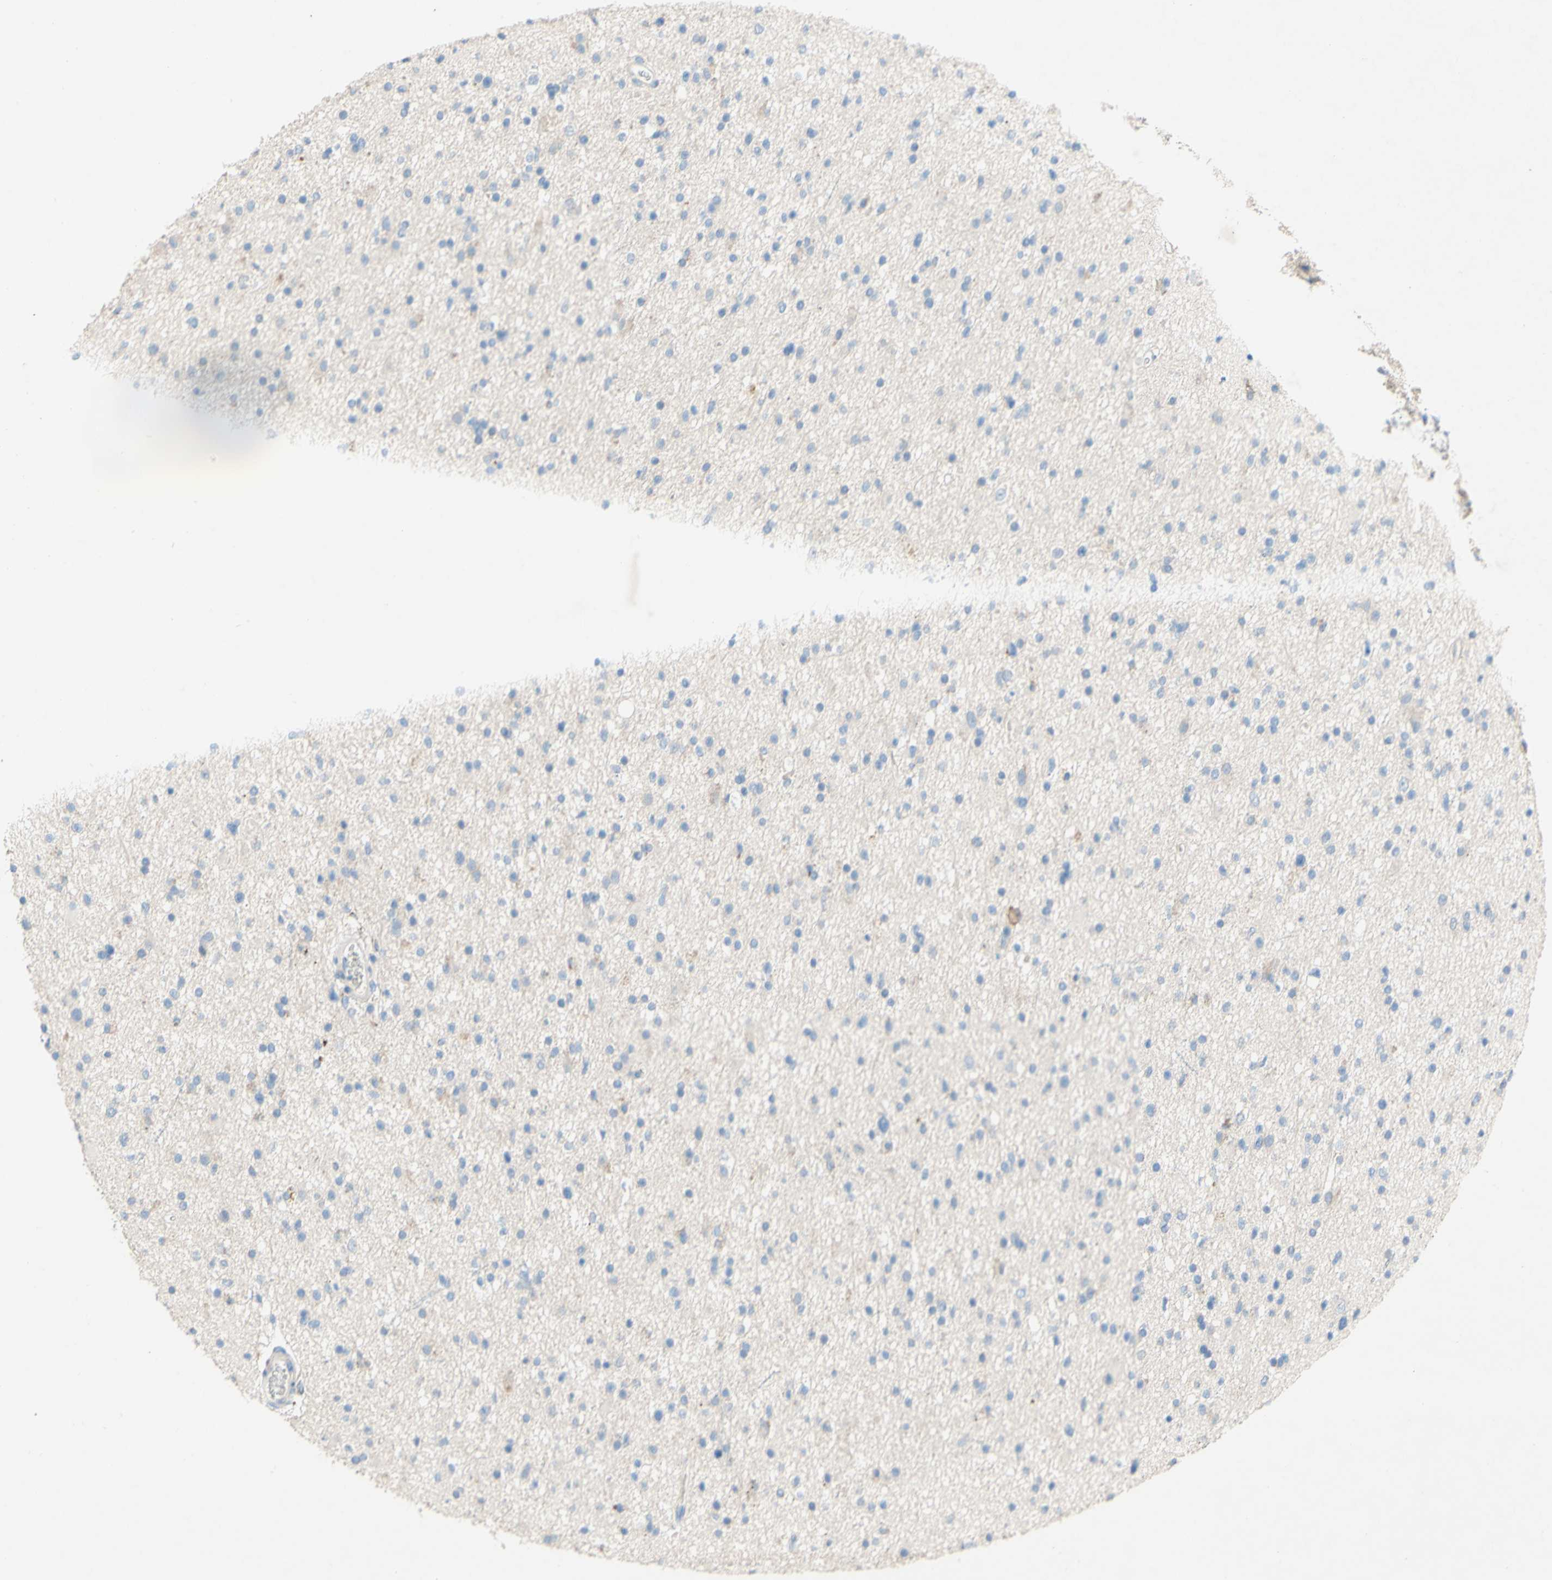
{"staining": {"intensity": "negative", "quantity": "none", "location": "none"}, "tissue": "glioma", "cell_type": "Tumor cells", "image_type": "cancer", "snomed": [{"axis": "morphology", "description": "Glioma, malignant, High grade"}, {"axis": "topography", "description": "Brain"}], "caption": "This histopathology image is of high-grade glioma (malignant) stained with immunohistochemistry (IHC) to label a protein in brown with the nuclei are counter-stained blue. There is no positivity in tumor cells.", "gene": "ACADL", "patient": {"sex": "male", "age": 33}}